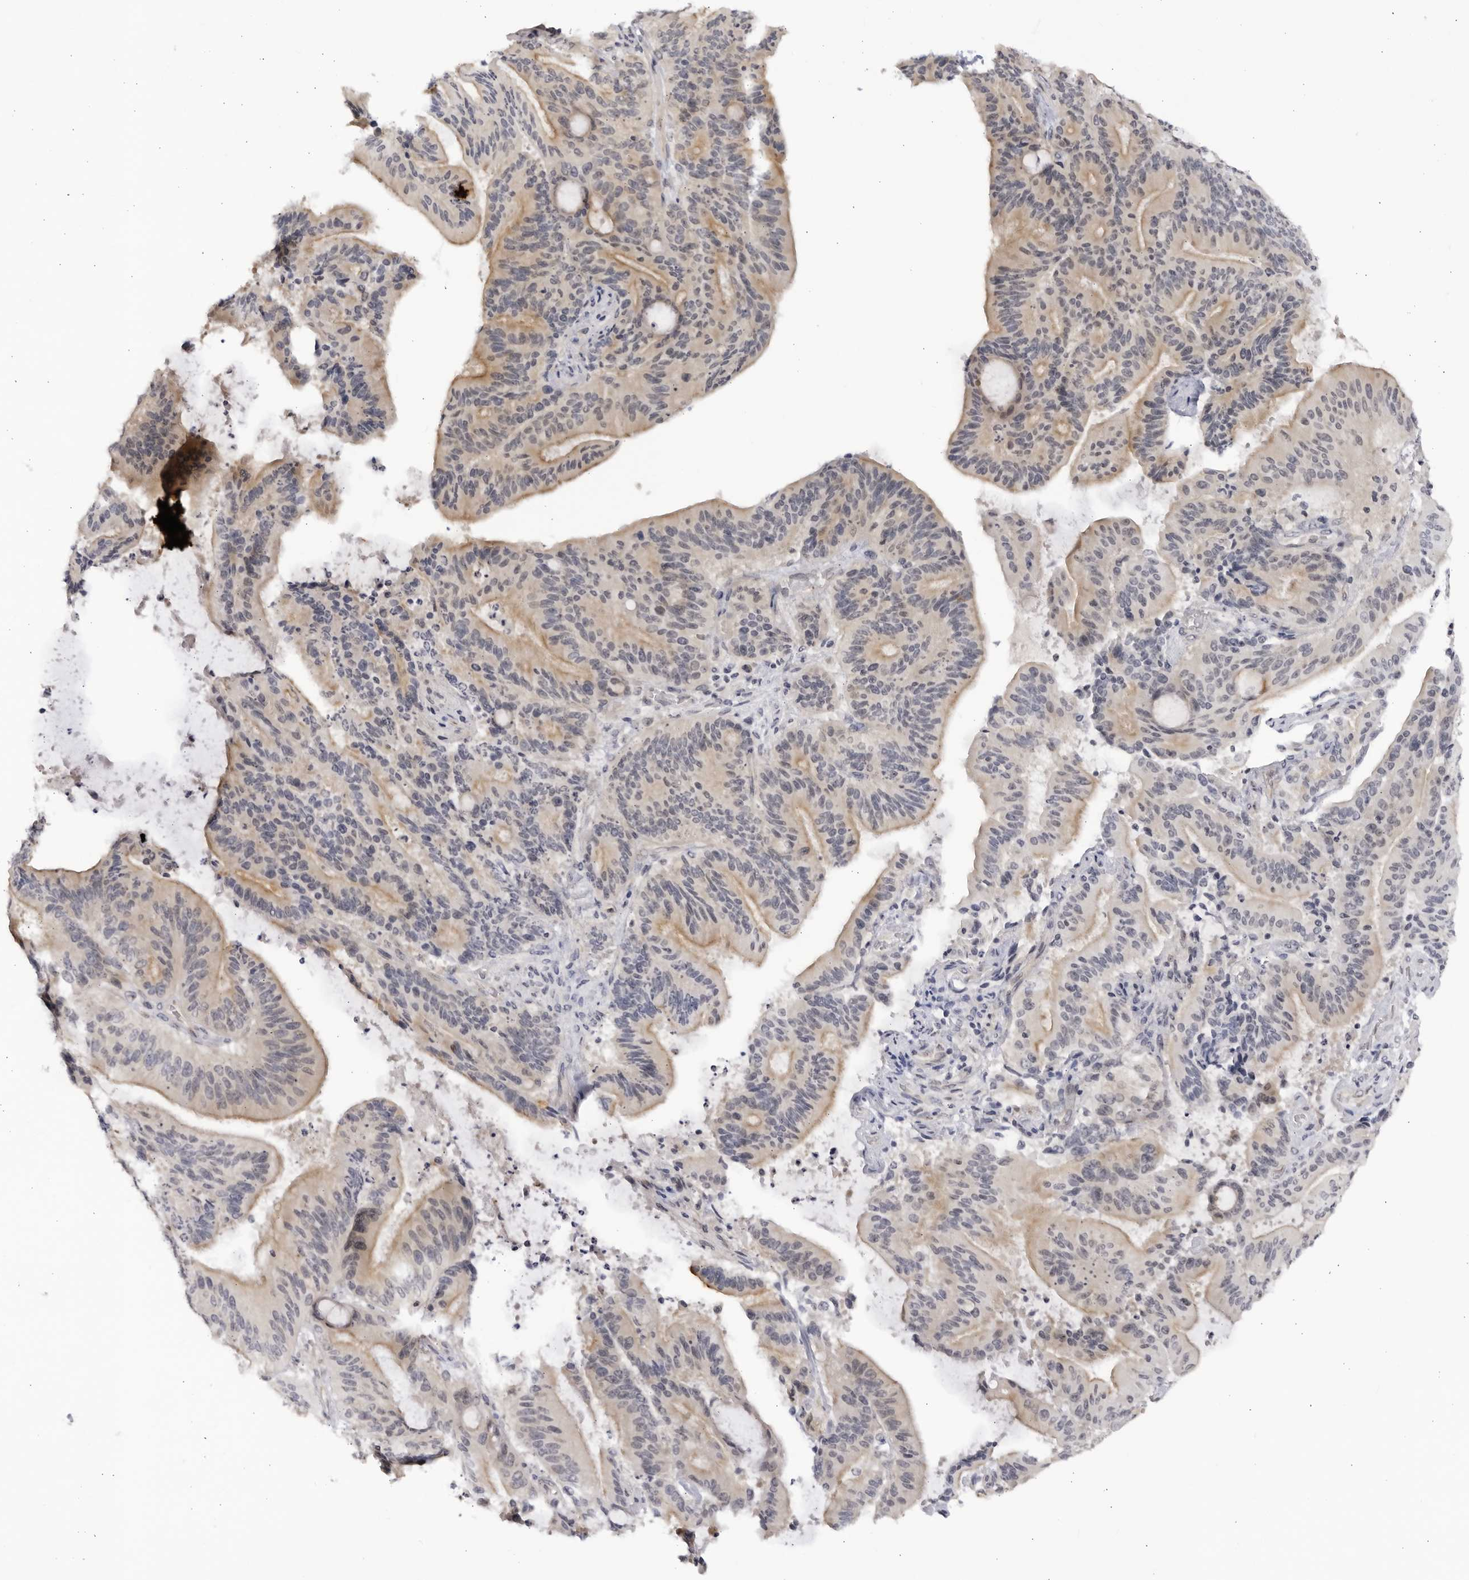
{"staining": {"intensity": "weak", "quantity": "25%-75%", "location": "cytoplasmic/membranous"}, "tissue": "liver cancer", "cell_type": "Tumor cells", "image_type": "cancer", "snomed": [{"axis": "morphology", "description": "Normal tissue, NOS"}, {"axis": "morphology", "description": "Cholangiocarcinoma"}, {"axis": "topography", "description": "Liver"}, {"axis": "topography", "description": "Peripheral nerve tissue"}], "caption": "Protein staining by immunohistochemistry displays weak cytoplasmic/membranous staining in approximately 25%-75% of tumor cells in liver cancer.", "gene": "CNBD1", "patient": {"sex": "female", "age": 73}}